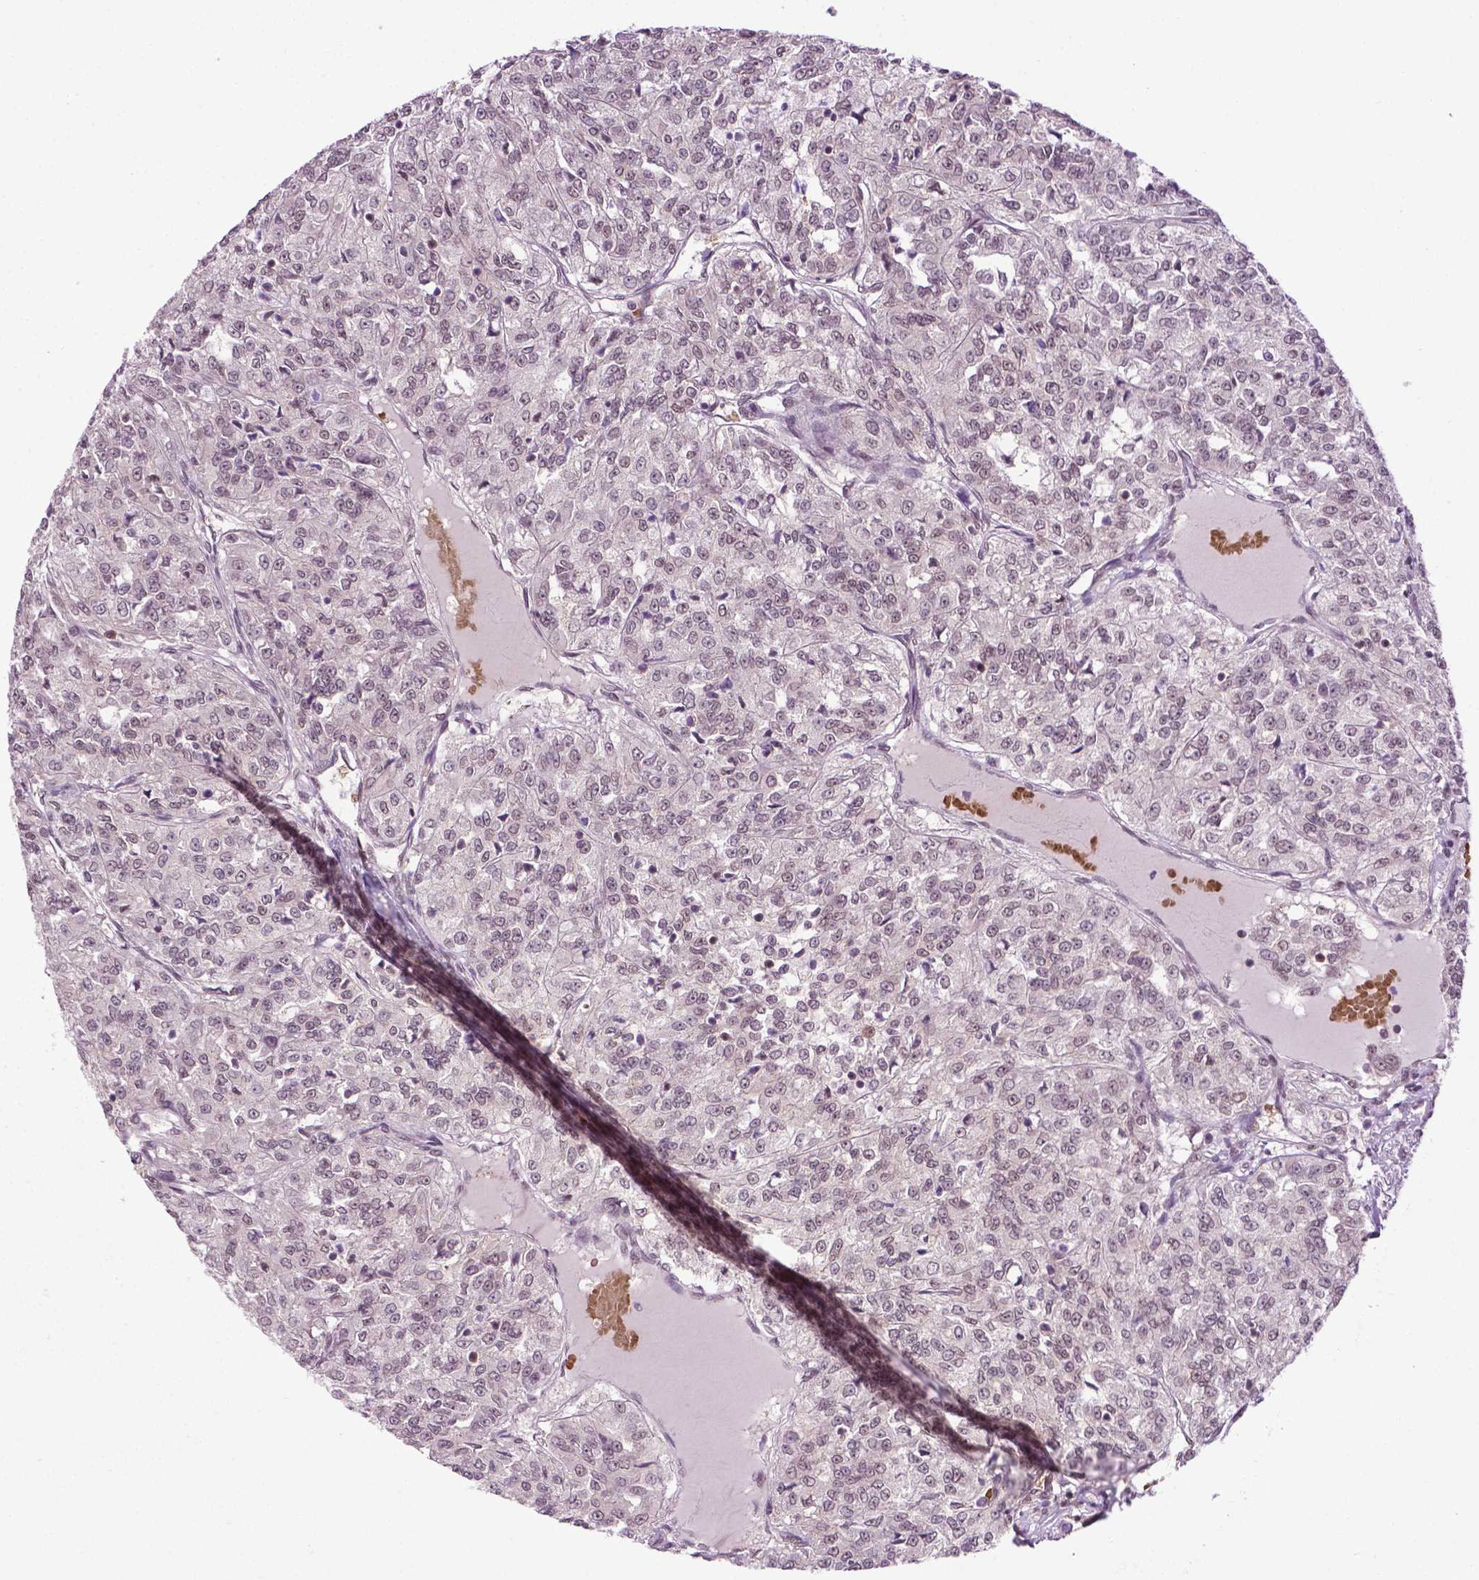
{"staining": {"intensity": "negative", "quantity": "none", "location": "none"}, "tissue": "renal cancer", "cell_type": "Tumor cells", "image_type": "cancer", "snomed": [{"axis": "morphology", "description": "Adenocarcinoma, NOS"}, {"axis": "topography", "description": "Kidney"}], "caption": "Immunohistochemistry histopathology image of neoplastic tissue: human renal adenocarcinoma stained with DAB displays no significant protein positivity in tumor cells. The staining was performed using DAB to visualize the protein expression in brown, while the nuclei were stained in blue with hematoxylin (Magnification: 20x).", "gene": "UBQLN4", "patient": {"sex": "female", "age": 63}}